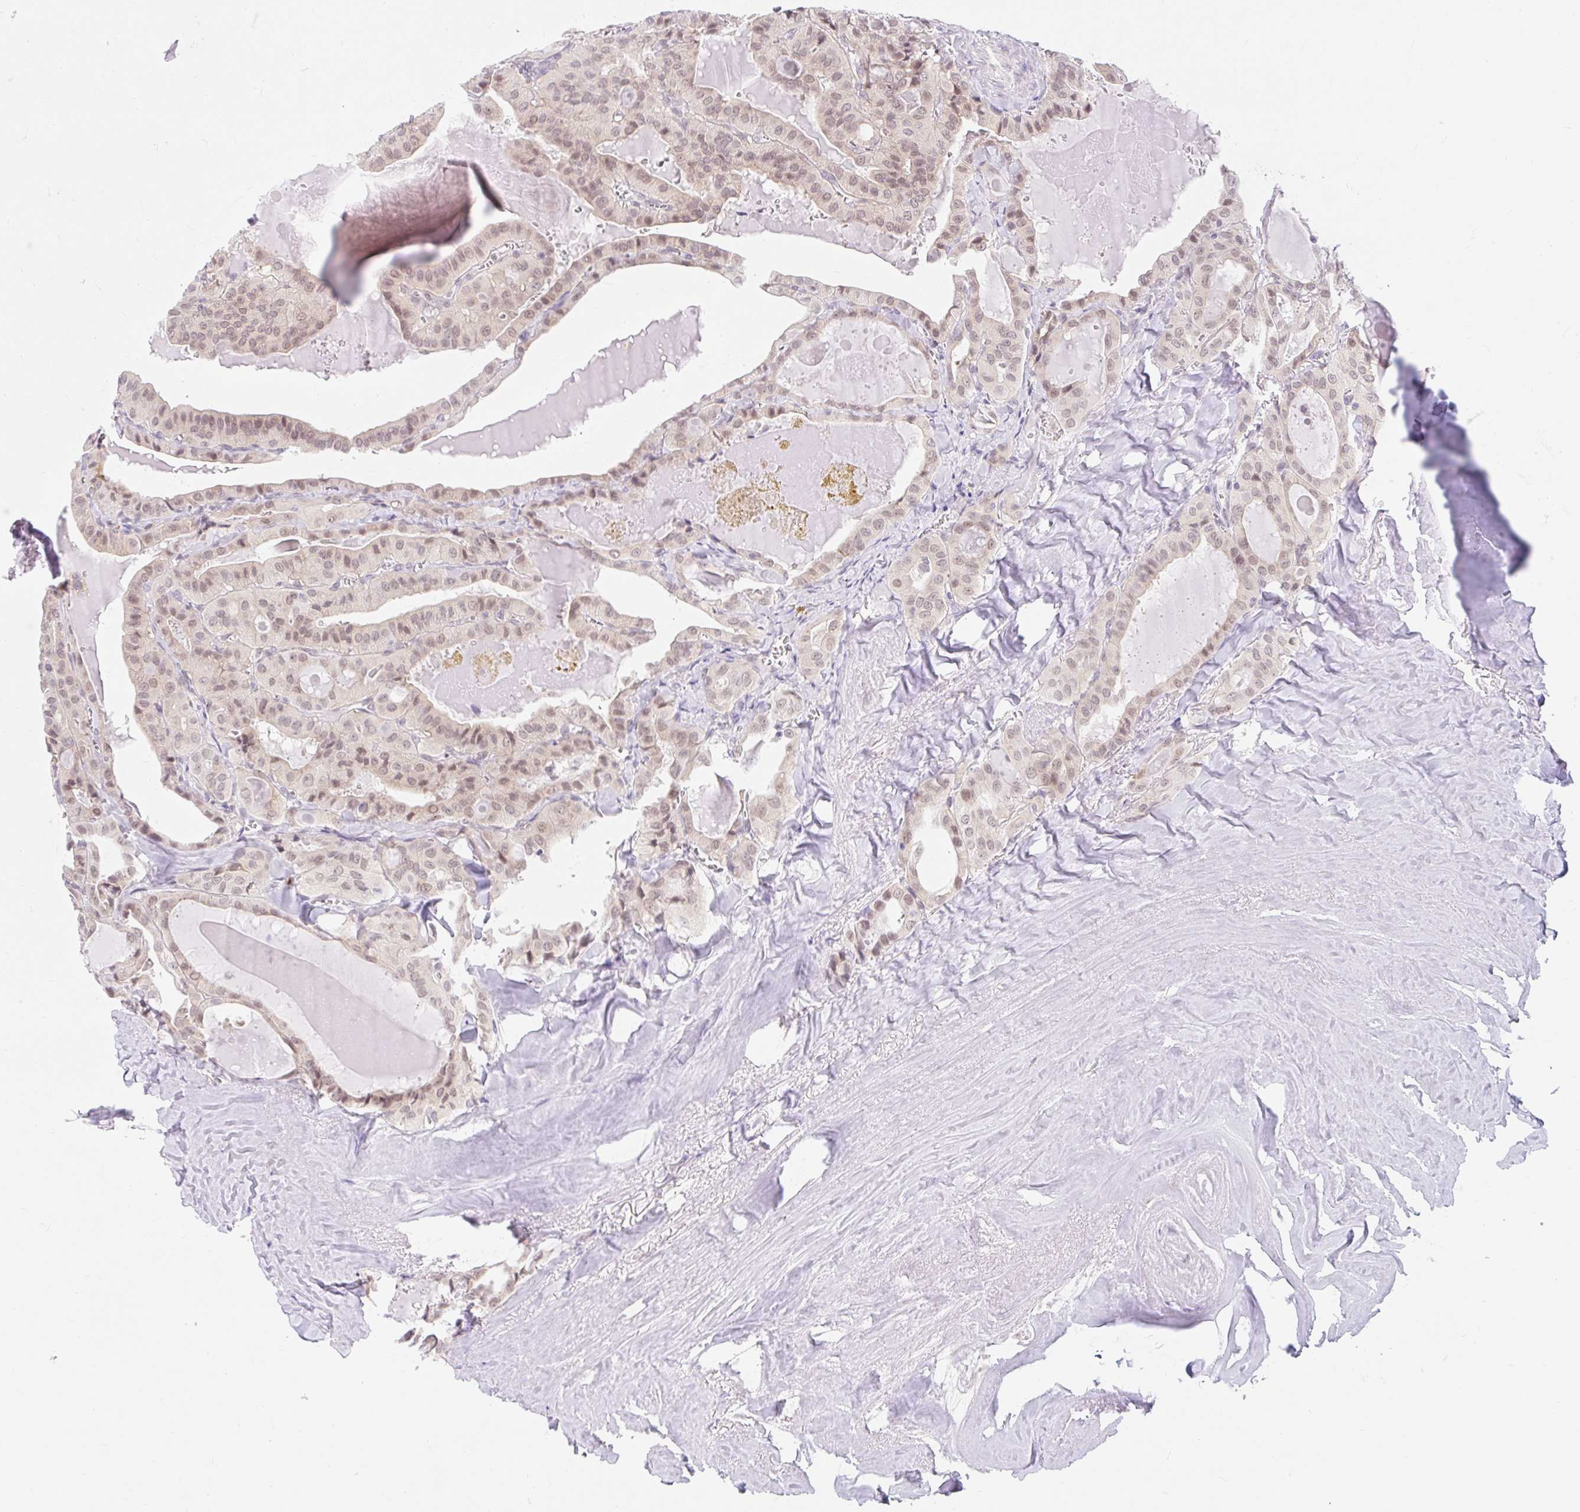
{"staining": {"intensity": "weak", "quantity": "<25%", "location": "cytoplasmic/membranous"}, "tissue": "thyroid cancer", "cell_type": "Tumor cells", "image_type": "cancer", "snomed": [{"axis": "morphology", "description": "Papillary adenocarcinoma, NOS"}, {"axis": "topography", "description": "Thyroid gland"}], "caption": "Human papillary adenocarcinoma (thyroid) stained for a protein using IHC demonstrates no positivity in tumor cells.", "gene": "SRSF10", "patient": {"sex": "male", "age": 52}}